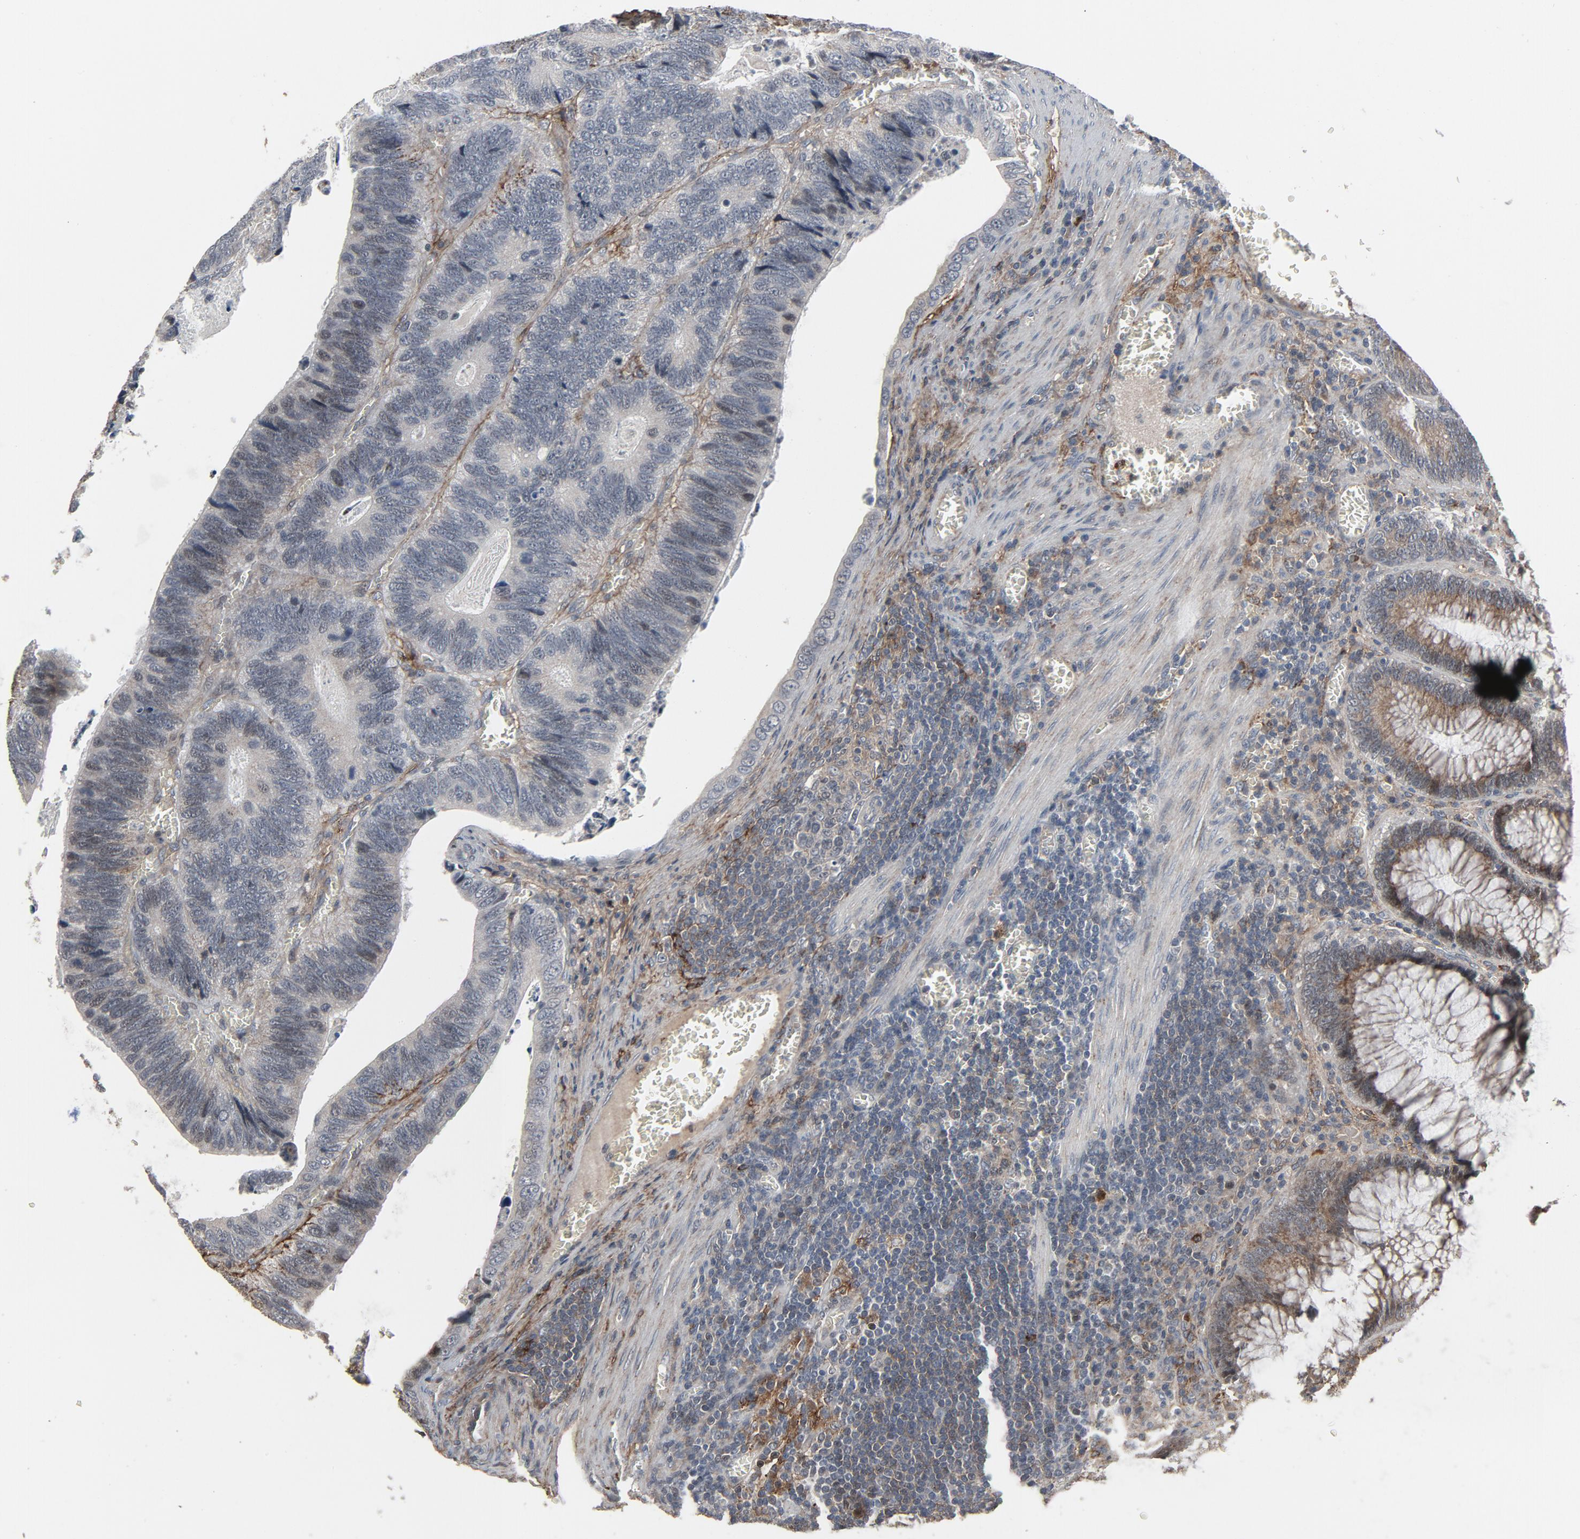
{"staining": {"intensity": "negative", "quantity": "none", "location": "none"}, "tissue": "colorectal cancer", "cell_type": "Tumor cells", "image_type": "cancer", "snomed": [{"axis": "morphology", "description": "Adenocarcinoma, NOS"}, {"axis": "topography", "description": "Colon"}], "caption": "Histopathology image shows no protein staining in tumor cells of colorectal adenocarcinoma tissue. Brightfield microscopy of immunohistochemistry (IHC) stained with DAB (3,3'-diaminobenzidine) (brown) and hematoxylin (blue), captured at high magnification.", "gene": "PDZD4", "patient": {"sex": "male", "age": 72}}